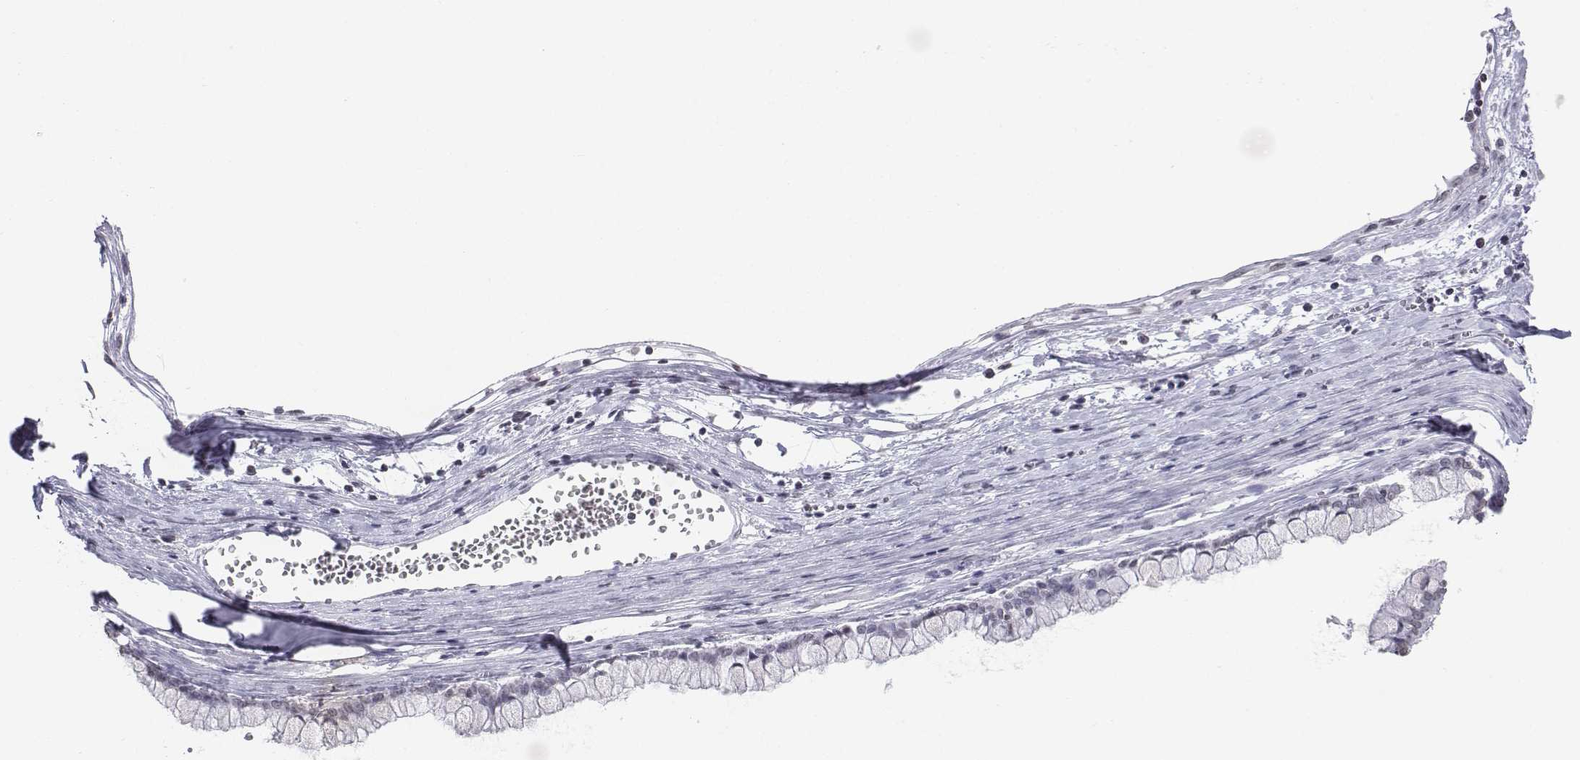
{"staining": {"intensity": "negative", "quantity": "none", "location": "none"}, "tissue": "ovarian cancer", "cell_type": "Tumor cells", "image_type": "cancer", "snomed": [{"axis": "morphology", "description": "Cystadenocarcinoma, mucinous, NOS"}, {"axis": "topography", "description": "Ovary"}], "caption": "The micrograph displays no staining of tumor cells in ovarian cancer. Brightfield microscopy of immunohistochemistry (IHC) stained with DAB (3,3'-diaminobenzidine) (brown) and hematoxylin (blue), captured at high magnification.", "gene": "BARHL1", "patient": {"sex": "female", "age": 67}}